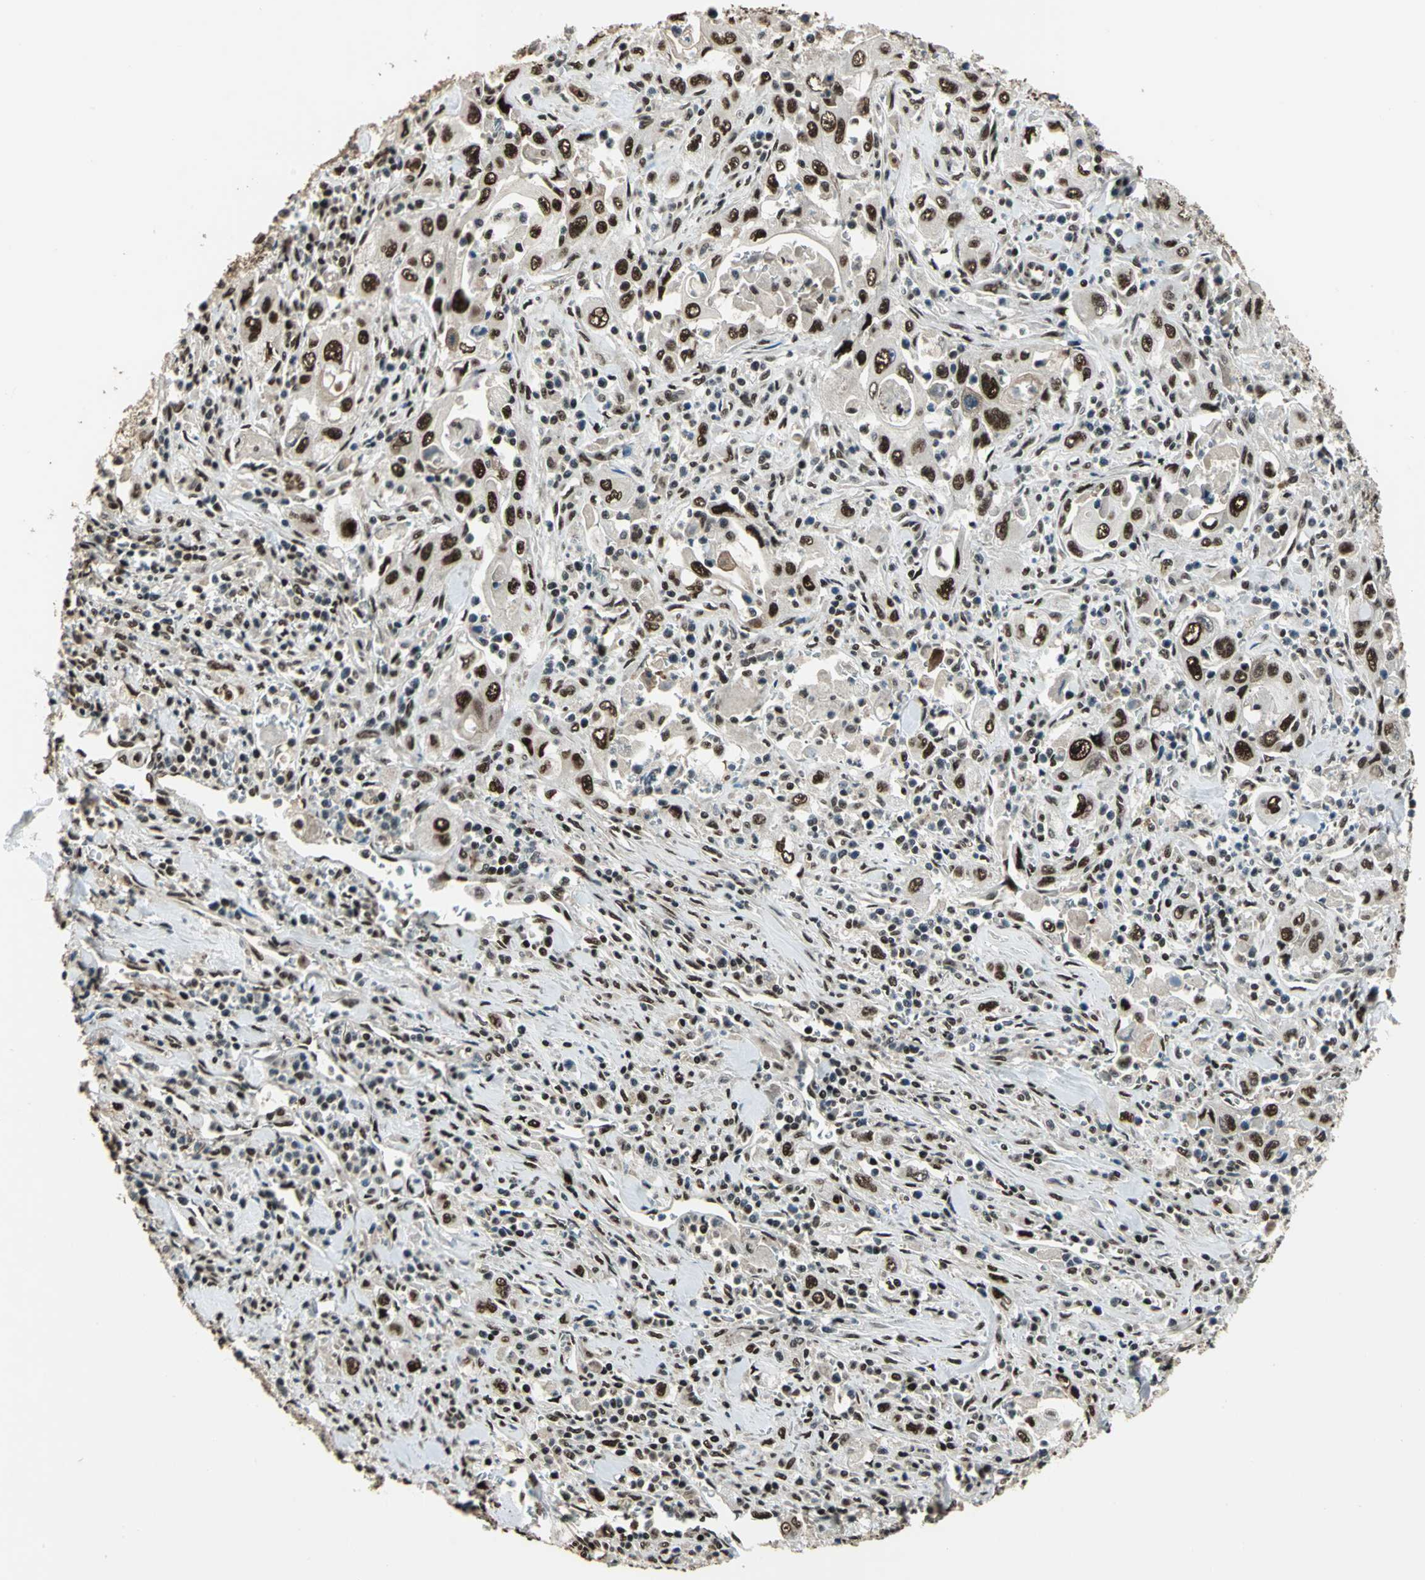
{"staining": {"intensity": "moderate", "quantity": "25%-75%", "location": "nuclear"}, "tissue": "pancreatic cancer", "cell_type": "Tumor cells", "image_type": "cancer", "snomed": [{"axis": "morphology", "description": "Adenocarcinoma, NOS"}, {"axis": "topography", "description": "Pancreas"}], "caption": "Immunohistochemical staining of human pancreatic cancer (adenocarcinoma) shows medium levels of moderate nuclear staining in approximately 25%-75% of tumor cells.", "gene": "MIS18BP1", "patient": {"sex": "male", "age": 70}}